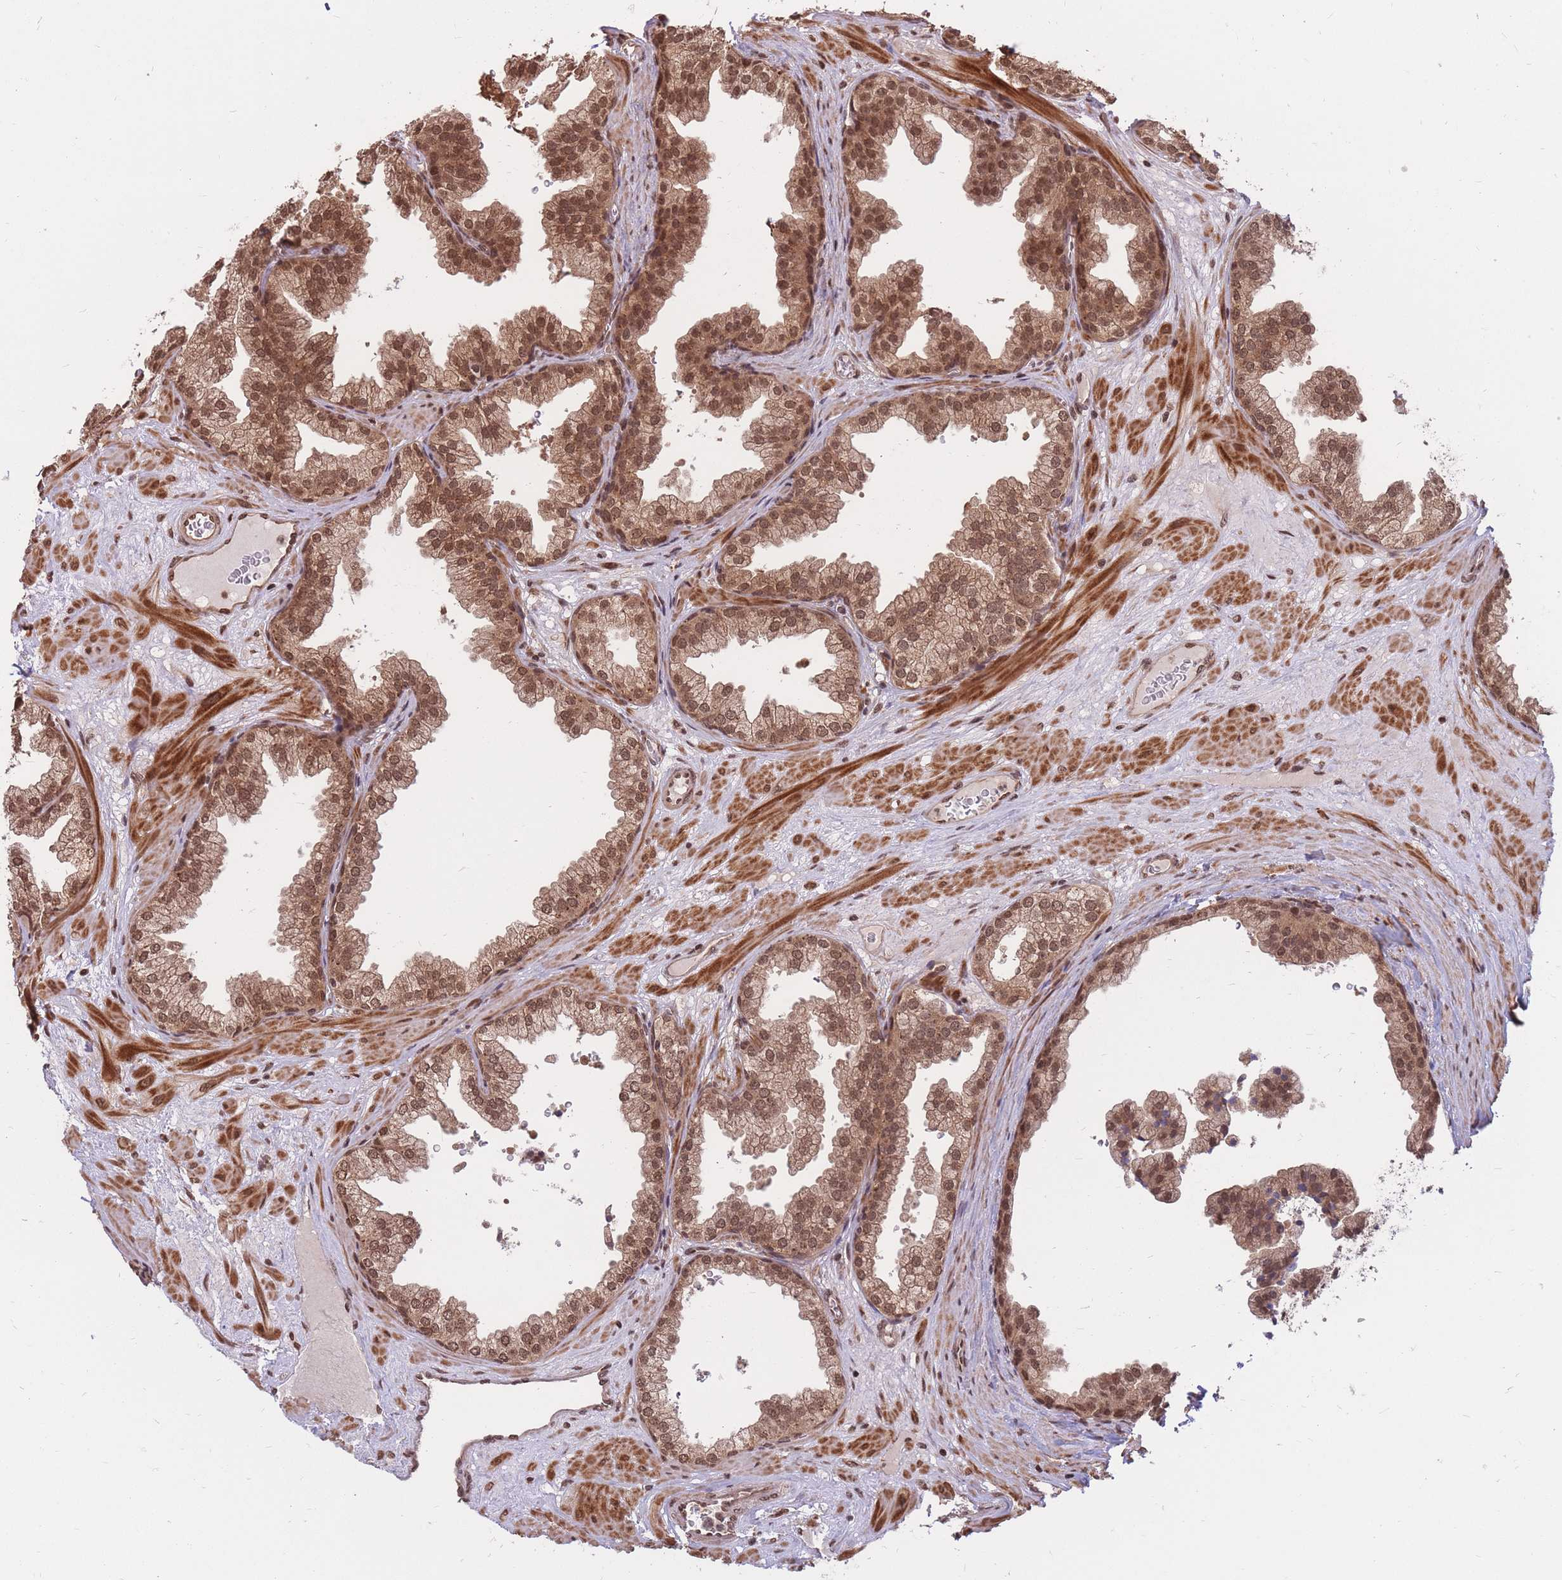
{"staining": {"intensity": "moderate", "quantity": ">75%", "location": "cytoplasmic/membranous,nuclear"}, "tissue": "prostate", "cell_type": "Glandular cells", "image_type": "normal", "snomed": [{"axis": "morphology", "description": "Normal tissue, NOS"}, {"axis": "topography", "description": "Prostate"}], "caption": "Prostate stained with DAB (3,3'-diaminobenzidine) IHC reveals medium levels of moderate cytoplasmic/membranous,nuclear staining in approximately >75% of glandular cells. (brown staining indicates protein expression, while blue staining denotes nuclei).", "gene": "SRA1", "patient": {"sex": "male", "age": 37}}